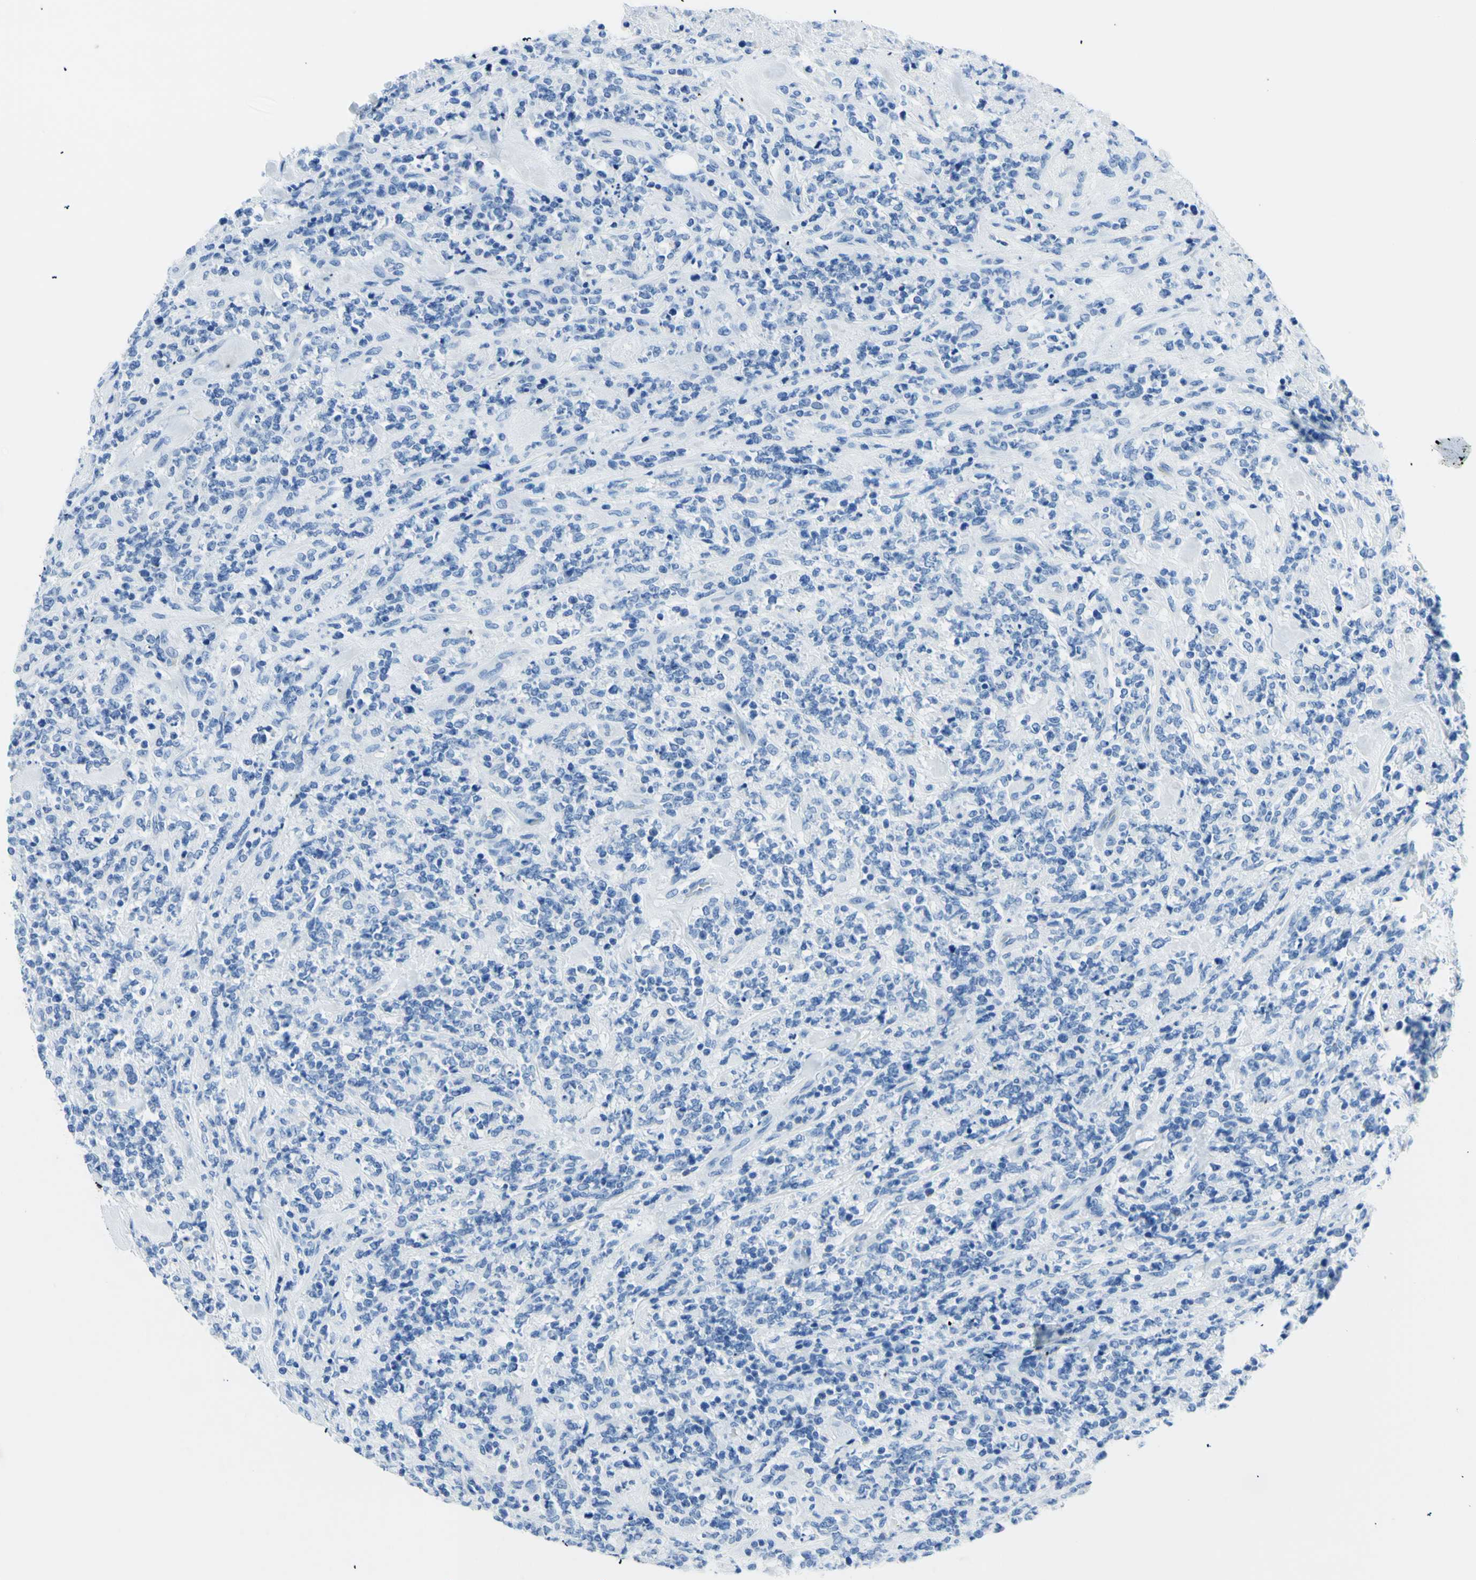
{"staining": {"intensity": "negative", "quantity": "none", "location": "none"}, "tissue": "lymphoma", "cell_type": "Tumor cells", "image_type": "cancer", "snomed": [{"axis": "morphology", "description": "Malignant lymphoma, non-Hodgkin's type, High grade"}, {"axis": "topography", "description": "Soft tissue"}], "caption": "An image of human malignant lymphoma, non-Hodgkin's type (high-grade) is negative for staining in tumor cells.", "gene": "MYH2", "patient": {"sex": "male", "age": 18}}